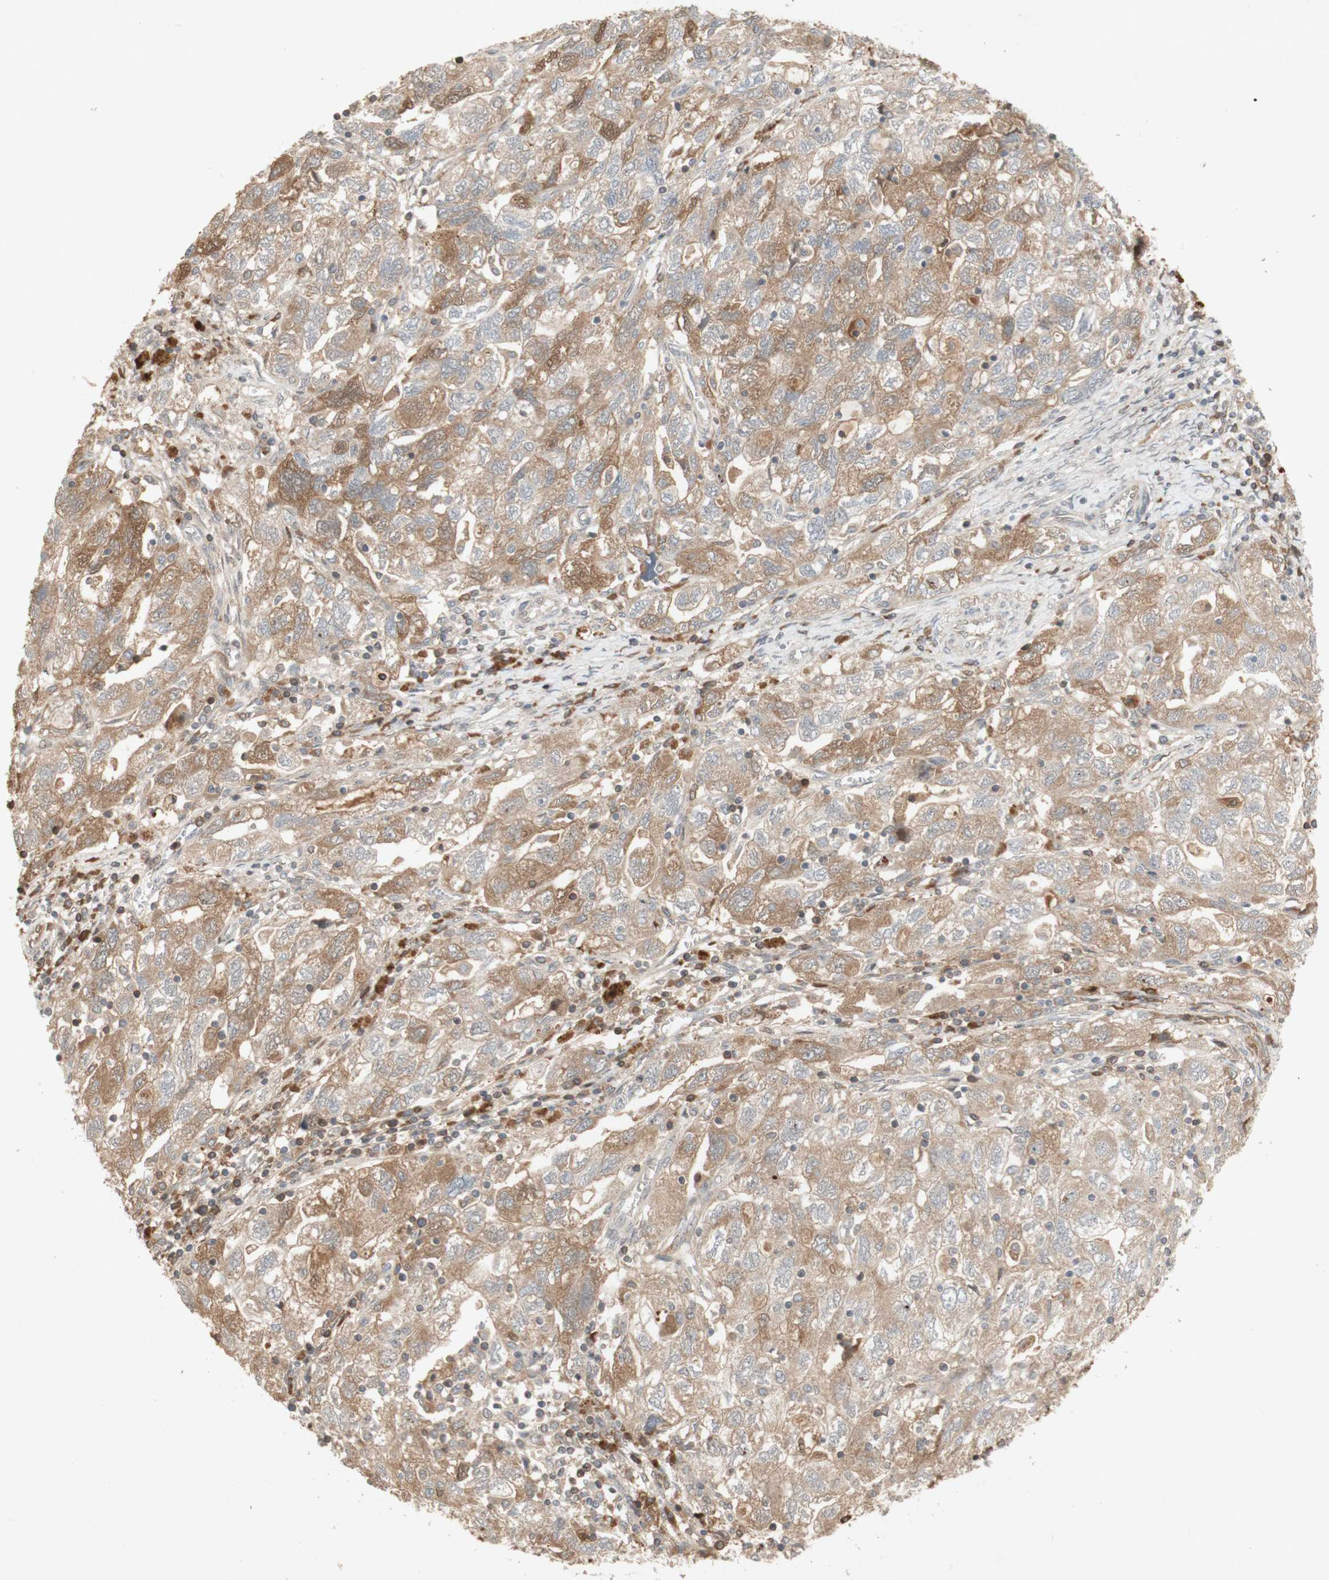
{"staining": {"intensity": "weak", "quantity": "25%-75%", "location": "cytoplasmic/membranous"}, "tissue": "ovarian cancer", "cell_type": "Tumor cells", "image_type": "cancer", "snomed": [{"axis": "morphology", "description": "Carcinoma, NOS"}, {"axis": "morphology", "description": "Cystadenocarcinoma, serous, NOS"}, {"axis": "topography", "description": "Ovary"}], "caption": "Tumor cells reveal low levels of weak cytoplasmic/membranous positivity in approximately 25%-75% of cells in ovarian cancer. The protein of interest is shown in brown color, while the nuclei are stained blue.", "gene": "NRG4", "patient": {"sex": "female", "age": 69}}